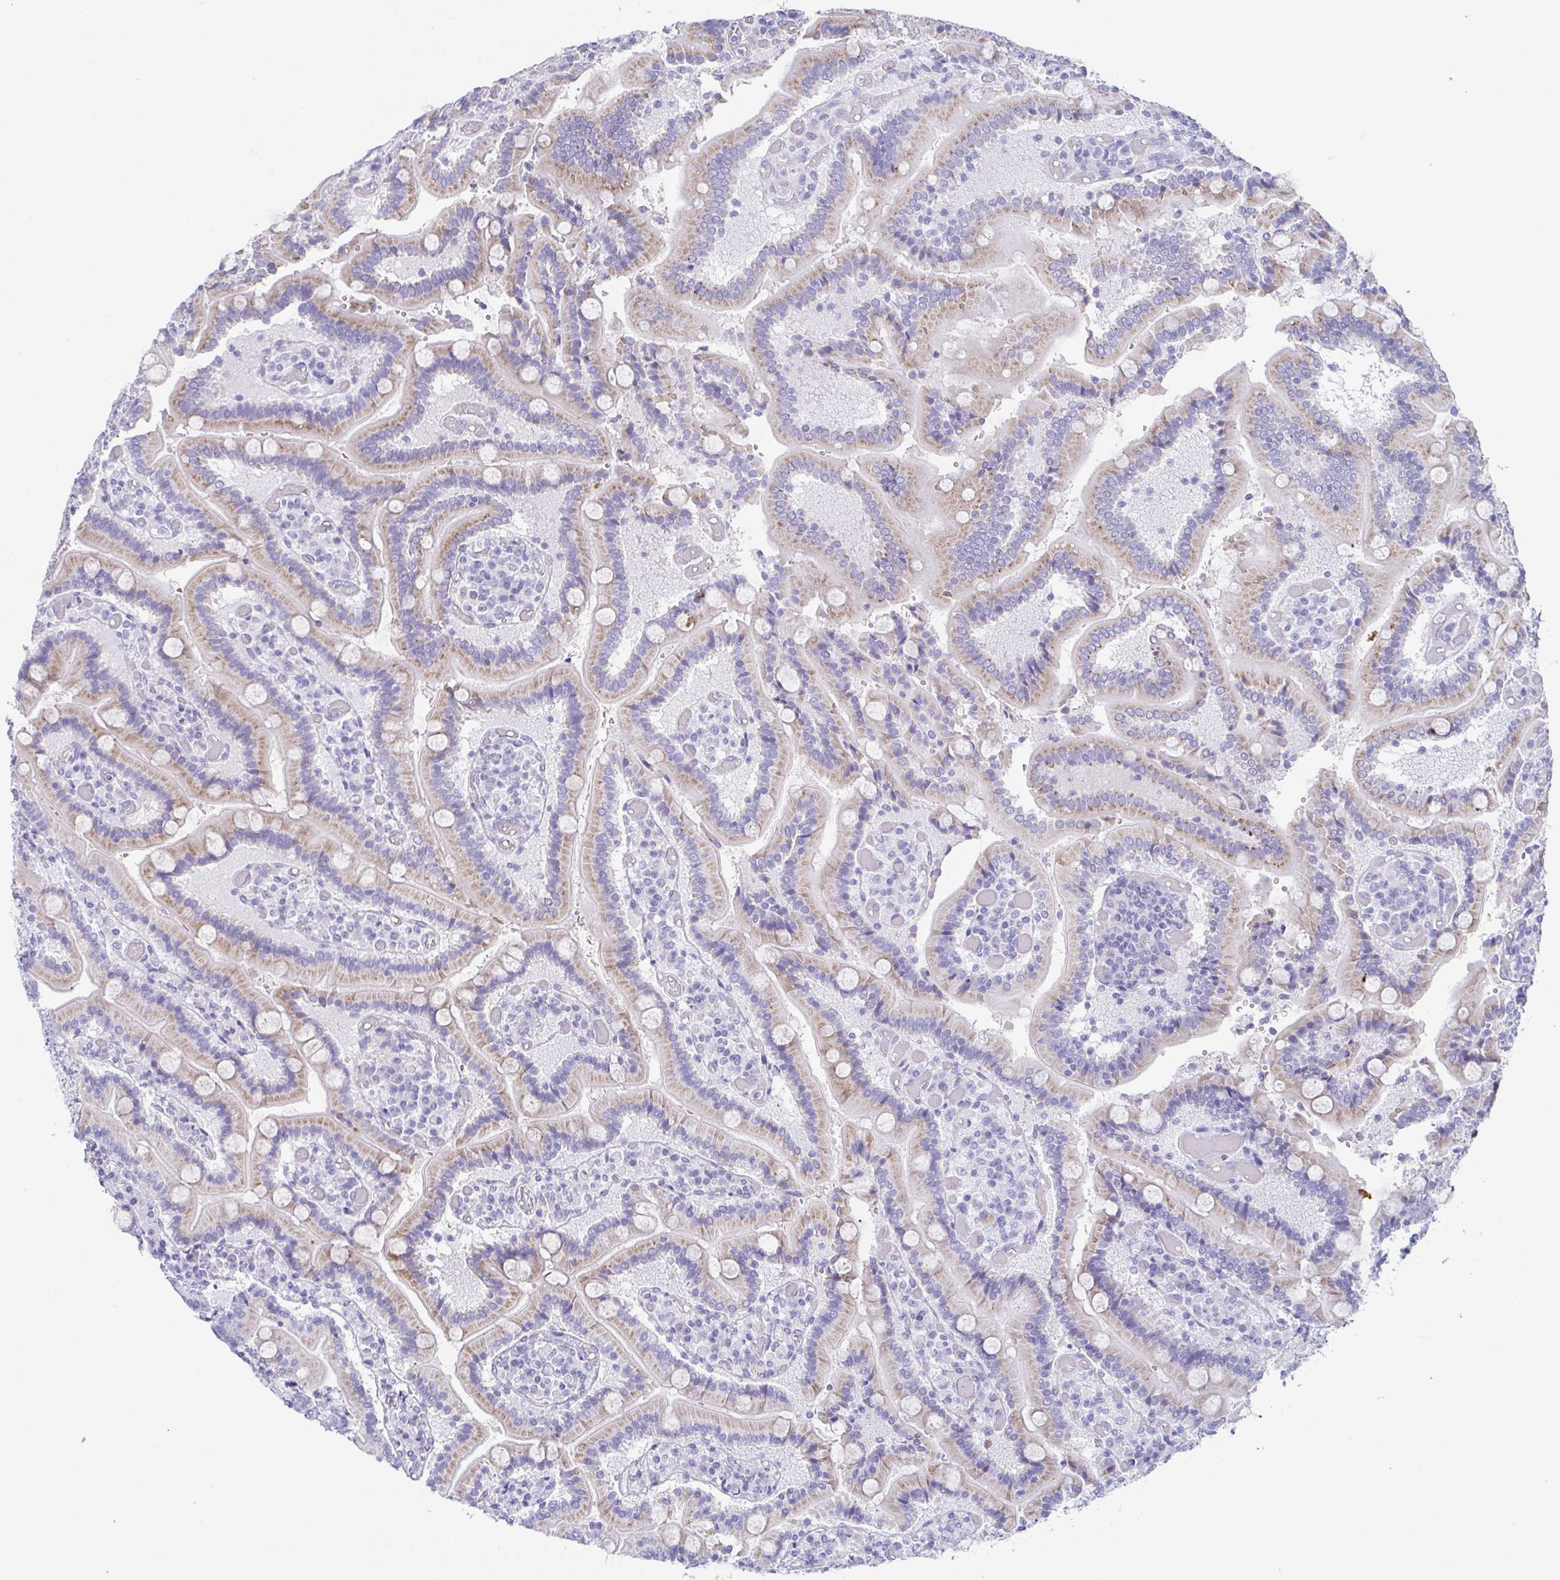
{"staining": {"intensity": "moderate", "quantity": "25%-75%", "location": "cytoplasmic/membranous"}, "tissue": "duodenum", "cell_type": "Glandular cells", "image_type": "normal", "snomed": [{"axis": "morphology", "description": "Normal tissue, NOS"}, {"axis": "topography", "description": "Duodenum"}], "caption": "Immunohistochemistry of unremarkable duodenum exhibits medium levels of moderate cytoplasmic/membranous expression in approximately 25%-75% of glandular cells. (Stains: DAB (3,3'-diaminobenzidine) in brown, nuclei in blue, Microscopy: brightfield microscopy at high magnification).", "gene": "TEX19", "patient": {"sex": "female", "age": 62}}